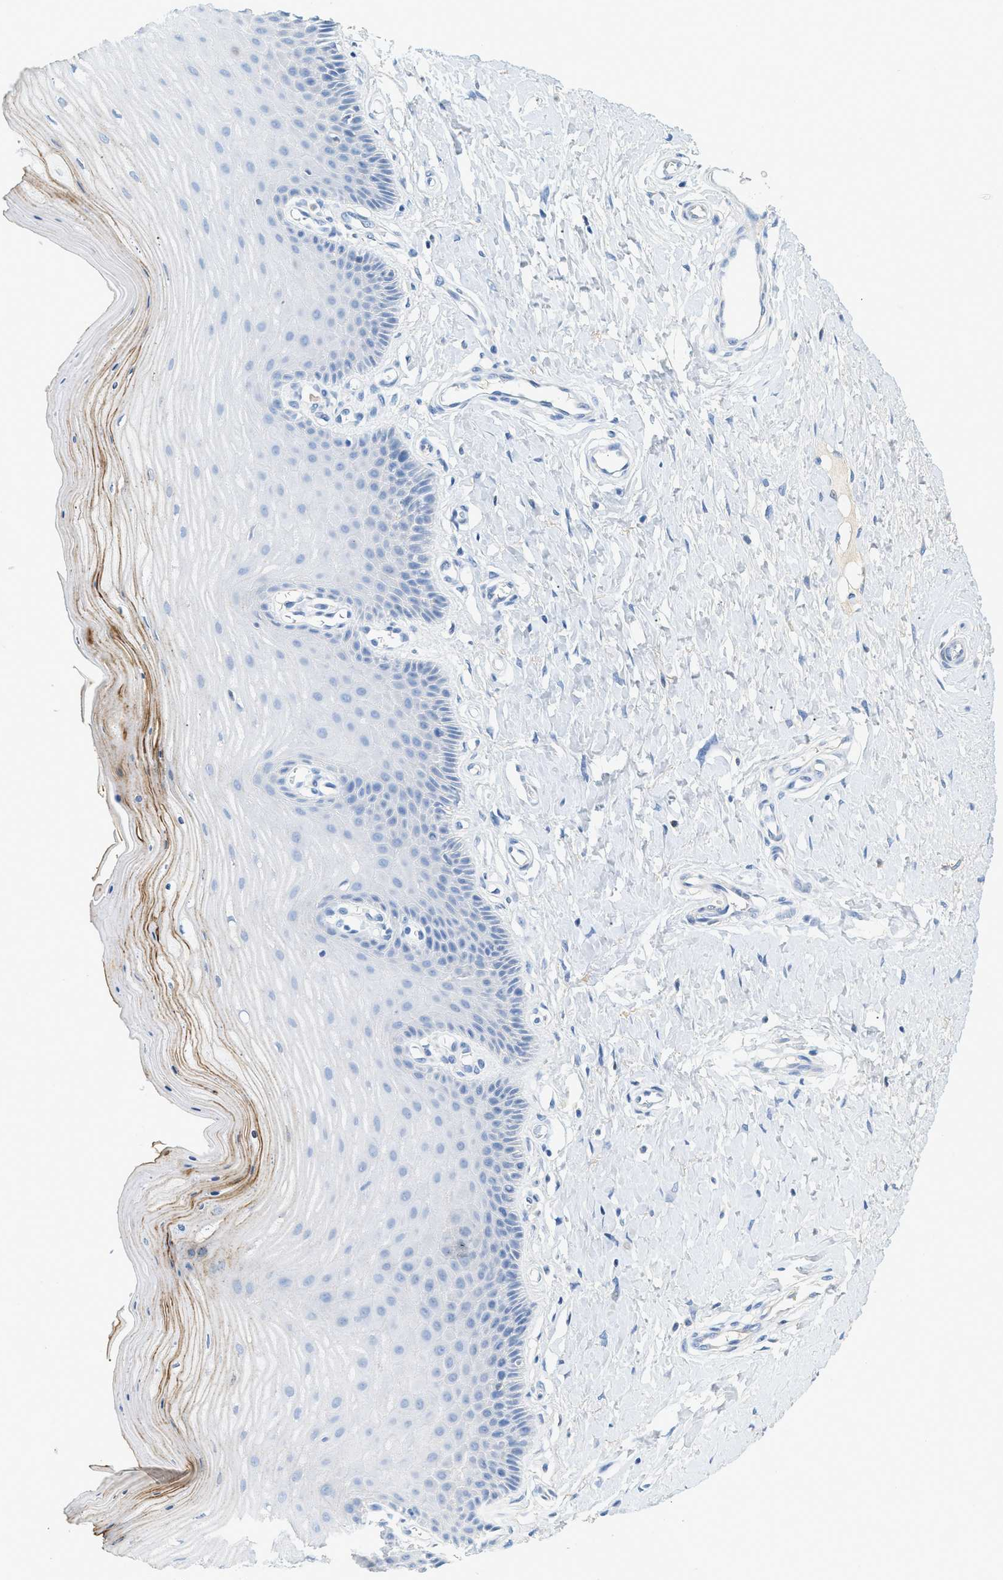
{"staining": {"intensity": "strong", "quantity": "25%-75%", "location": "cytoplasmic/membranous"}, "tissue": "cervix", "cell_type": "Glandular cells", "image_type": "normal", "snomed": [{"axis": "morphology", "description": "Normal tissue, NOS"}, {"axis": "topography", "description": "Cervix"}], "caption": "Protein expression analysis of normal cervix demonstrates strong cytoplasmic/membranous positivity in about 25%-75% of glandular cells.", "gene": "LCN2", "patient": {"sex": "female", "age": 55}}